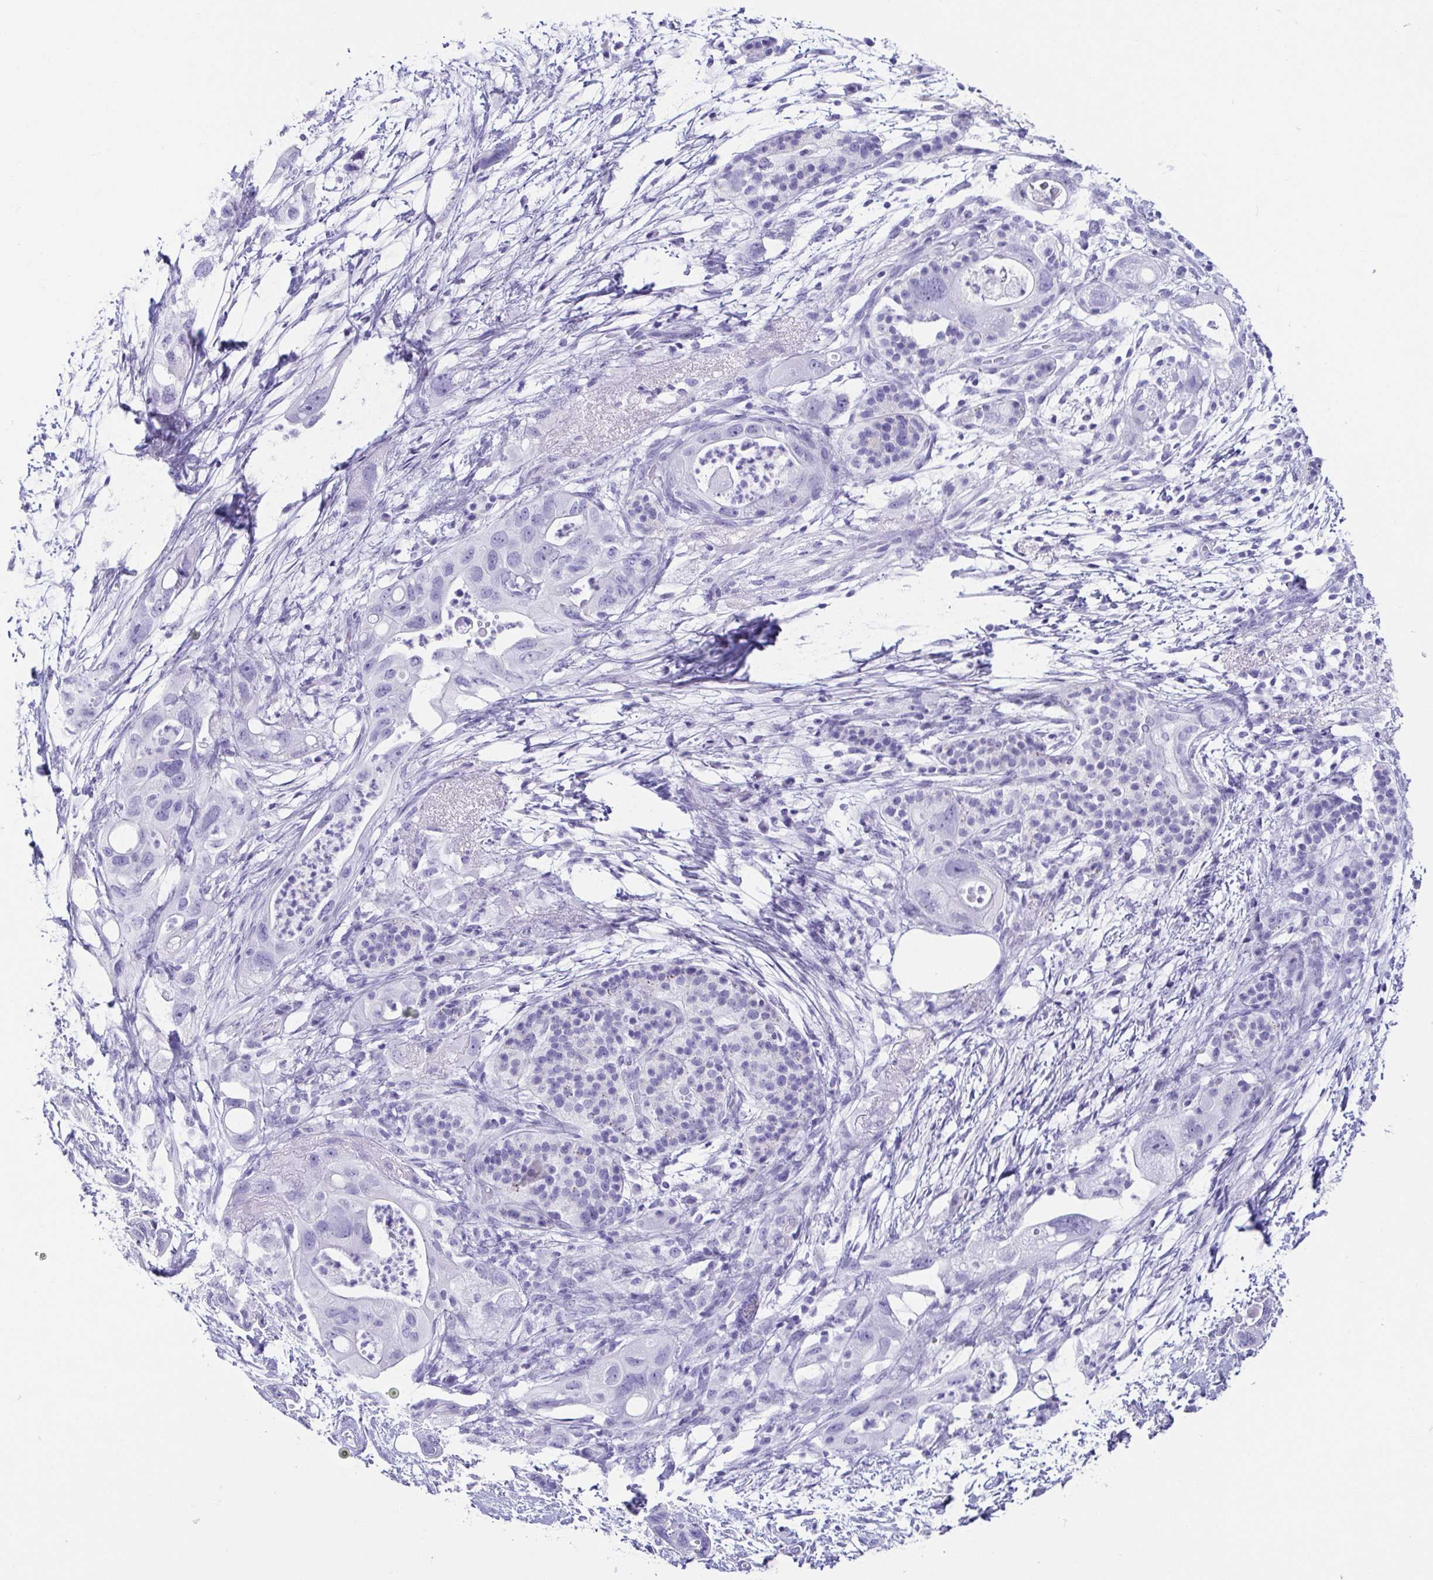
{"staining": {"intensity": "negative", "quantity": "none", "location": "none"}, "tissue": "pancreatic cancer", "cell_type": "Tumor cells", "image_type": "cancer", "snomed": [{"axis": "morphology", "description": "Adenocarcinoma, NOS"}, {"axis": "topography", "description": "Pancreas"}], "caption": "Immunohistochemical staining of human pancreatic adenocarcinoma exhibits no significant expression in tumor cells.", "gene": "CD164L2", "patient": {"sex": "female", "age": 72}}